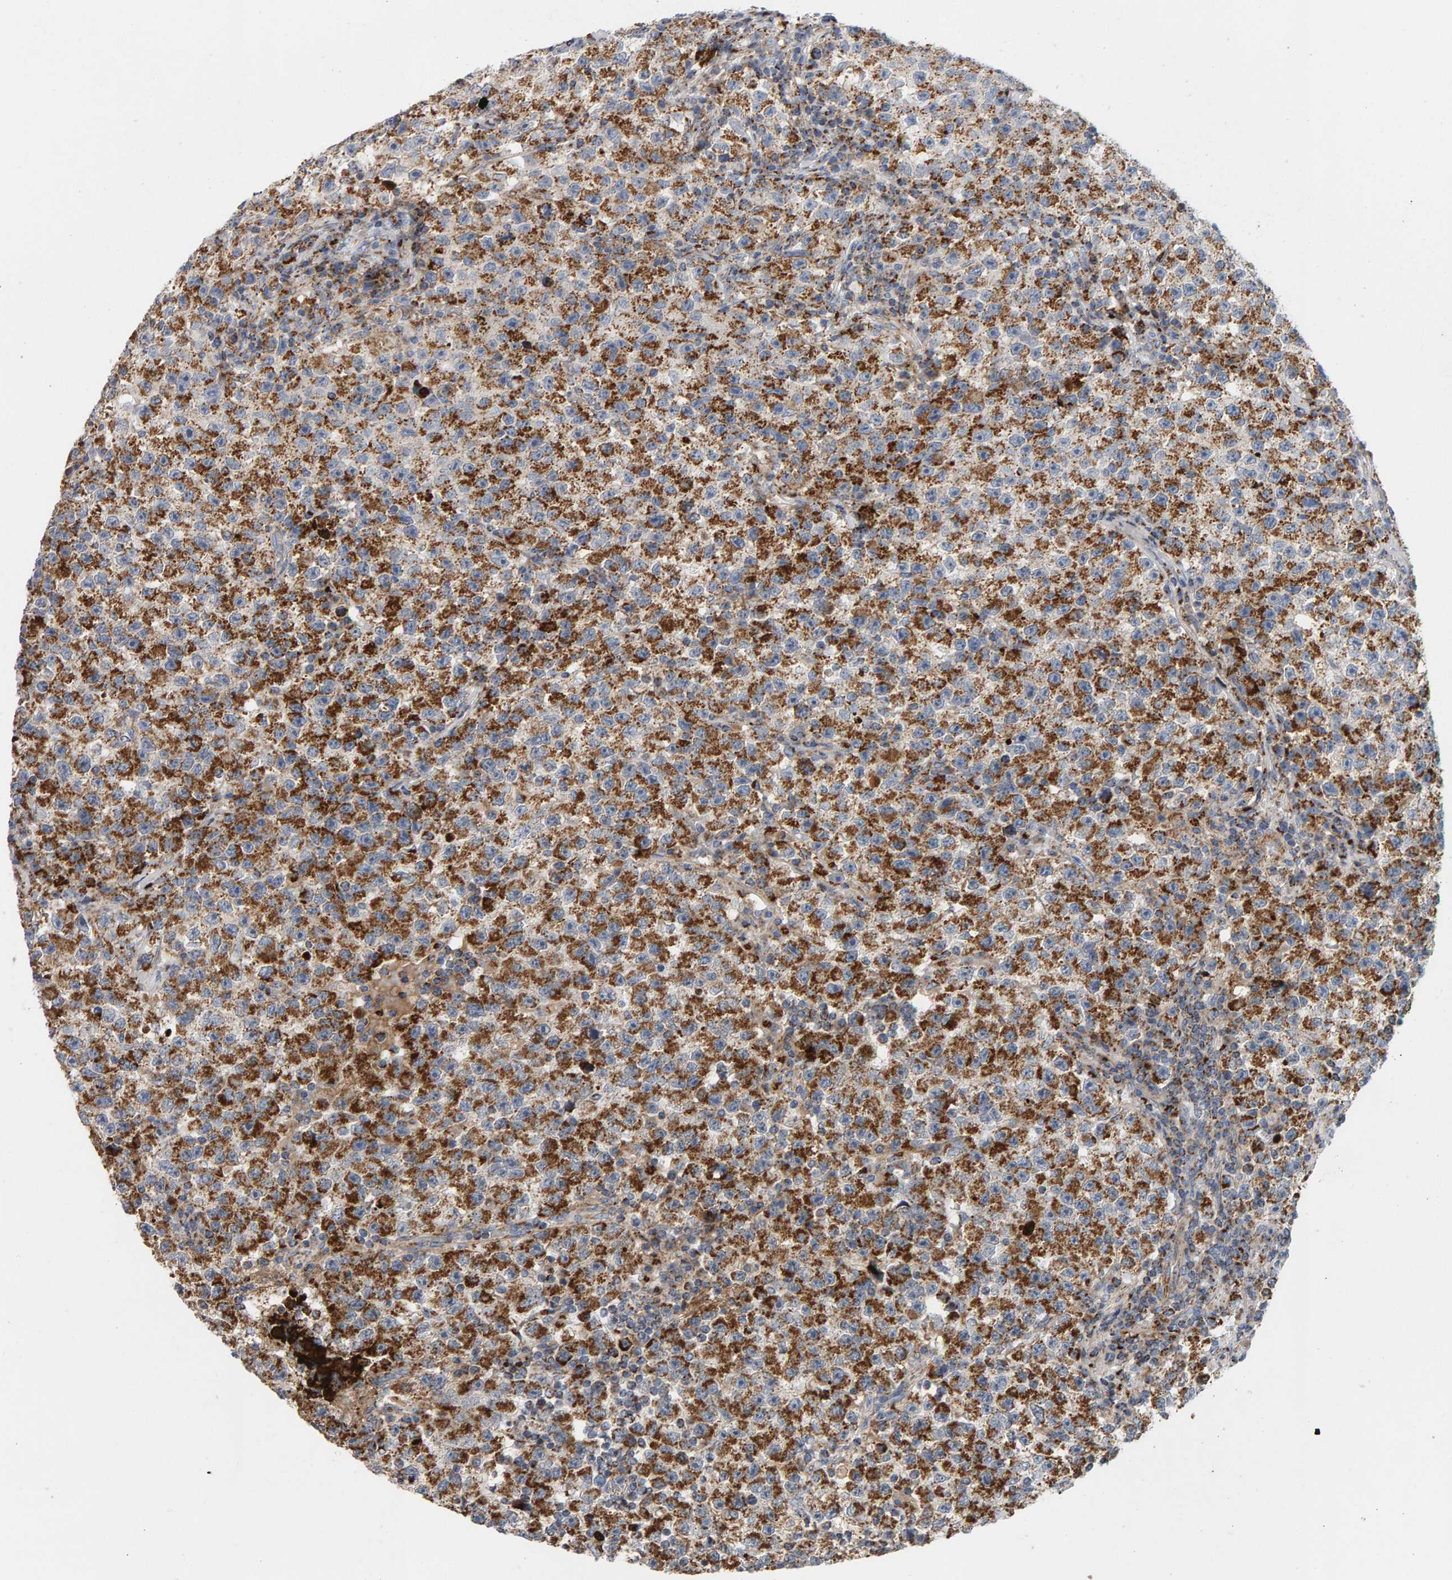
{"staining": {"intensity": "strong", "quantity": ">75%", "location": "cytoplasmic/membranous"}, "tissue": "testis cancer", "cell_type": "Tumor cells", "image_type": "cancer", "snomed": [{"axis": "morphology", "description": "Seminoma, NOS"}, {"axis": "topography", "description": "Testis"}], "caption": "A brown stain labels strong cytoplasmic/membranous positivity of a protein in human testis seminoma tumor cells.", "gene": "GGTA1", "patient": {"sex": "male", "age": 22}}